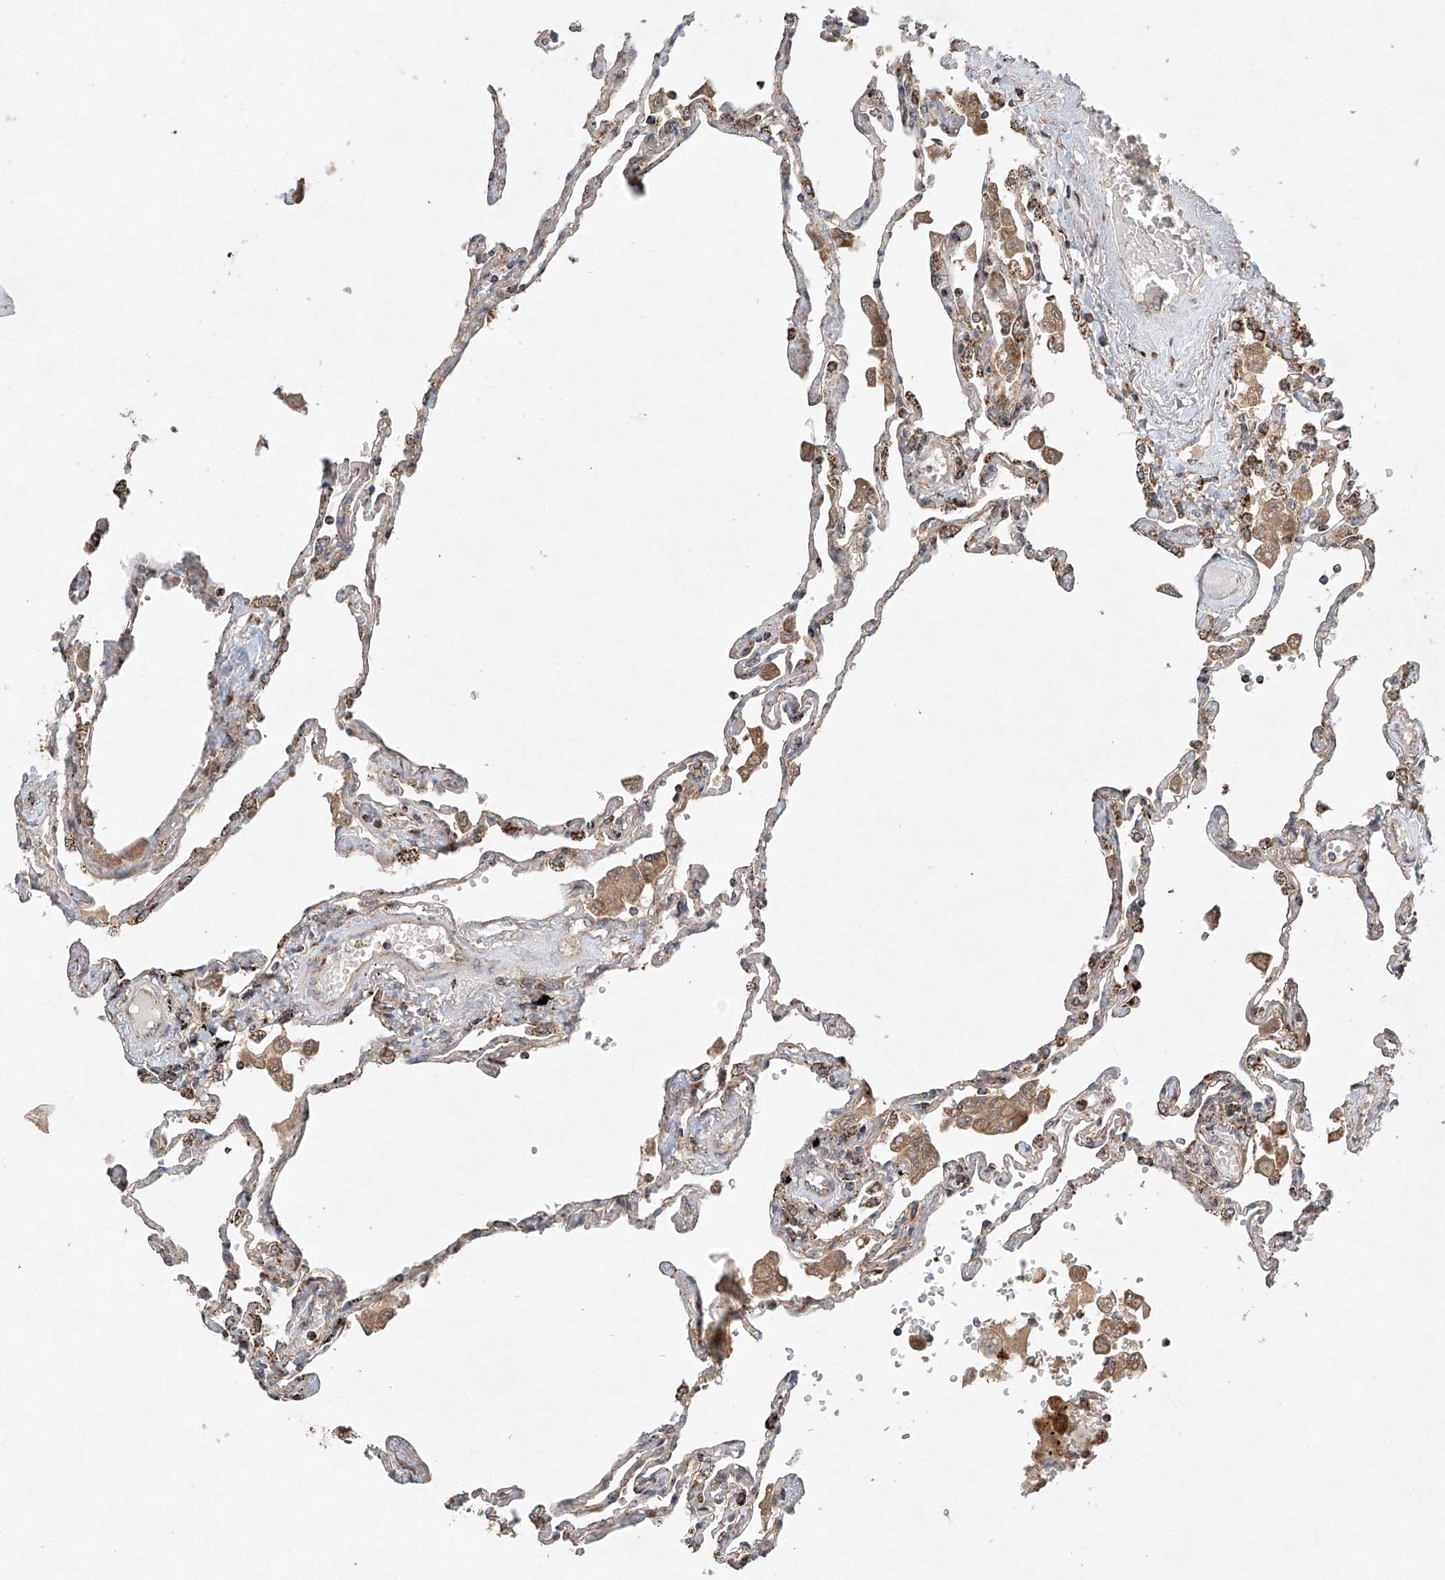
{"staining": {"intensity": "negative", "quantity": "none", "location": "none"}, "tissue": "lung", "cell_type": "Alveolar cells", "image_type": "normal", "snomed": [{"axis": "morphology", "description": "Normal tissue, NOS"}, {"axis": "topography", "description": "Lung"}], "caption": "The micrograph displays no staining of alveolar cells in unremarkable lung.", "gene": "DCAF11", "patient": {"sex": "female", "age": 67}}